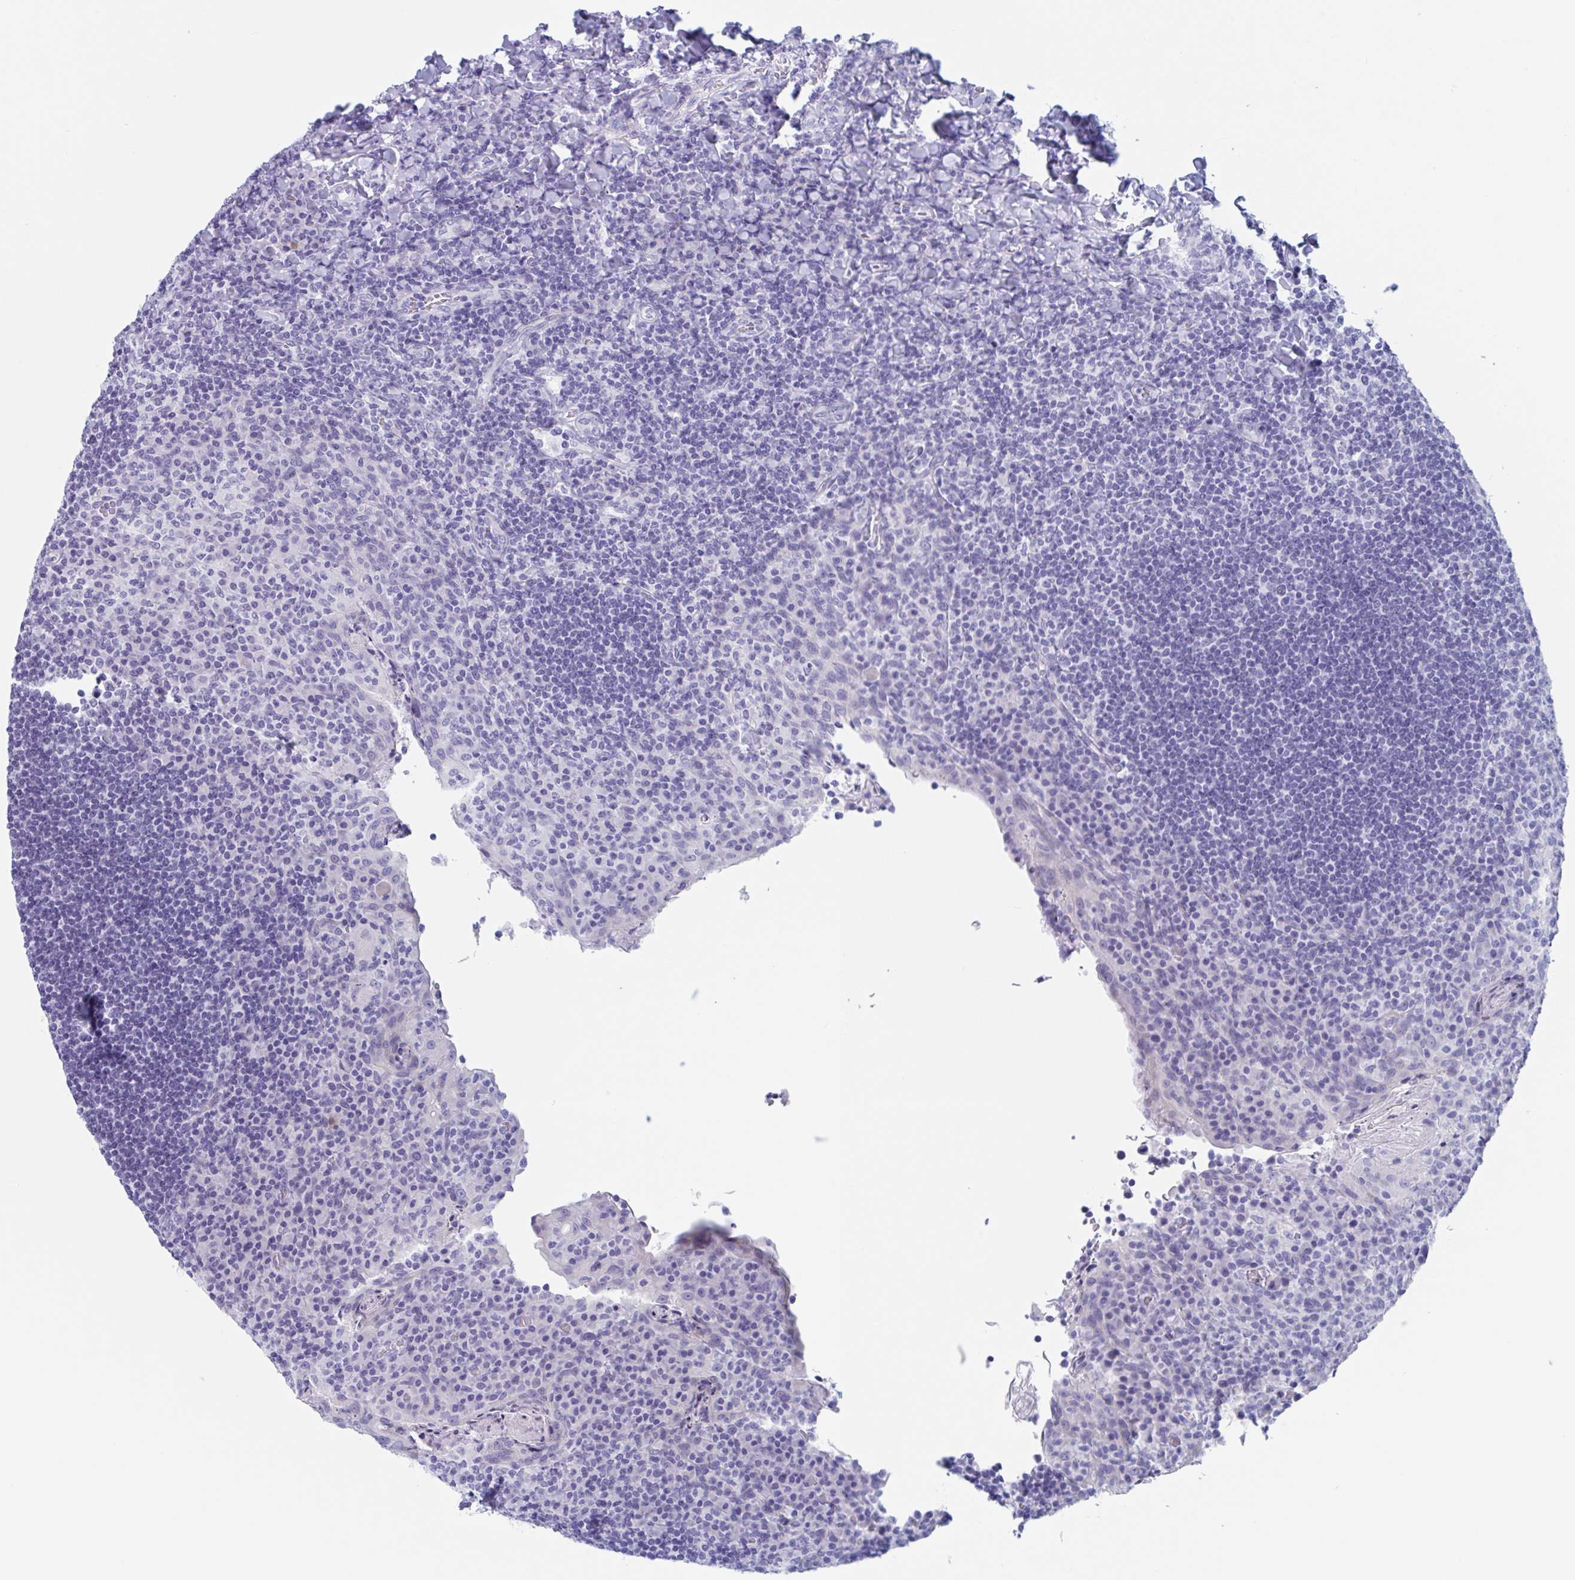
{"staining": {"intensity": "negative", "quantity": "none", "location": "none"}, "tissue": "tonsil", "cell_type": "Germinal center cells", "image_type": "normal", "snomed": [{"axis": "morphology", "description": "Normal tissue, NOS"}, {"axis": "topography", "description": "Tonsil"}], "caption": "A photomicrograph of human tonsil is negative for staining in germinal center cells. (DAB immunohistochemistry with hematoxylin counter stain).", "gene": "ZPBP", "patient": {"sex": "male", "age": 17}}